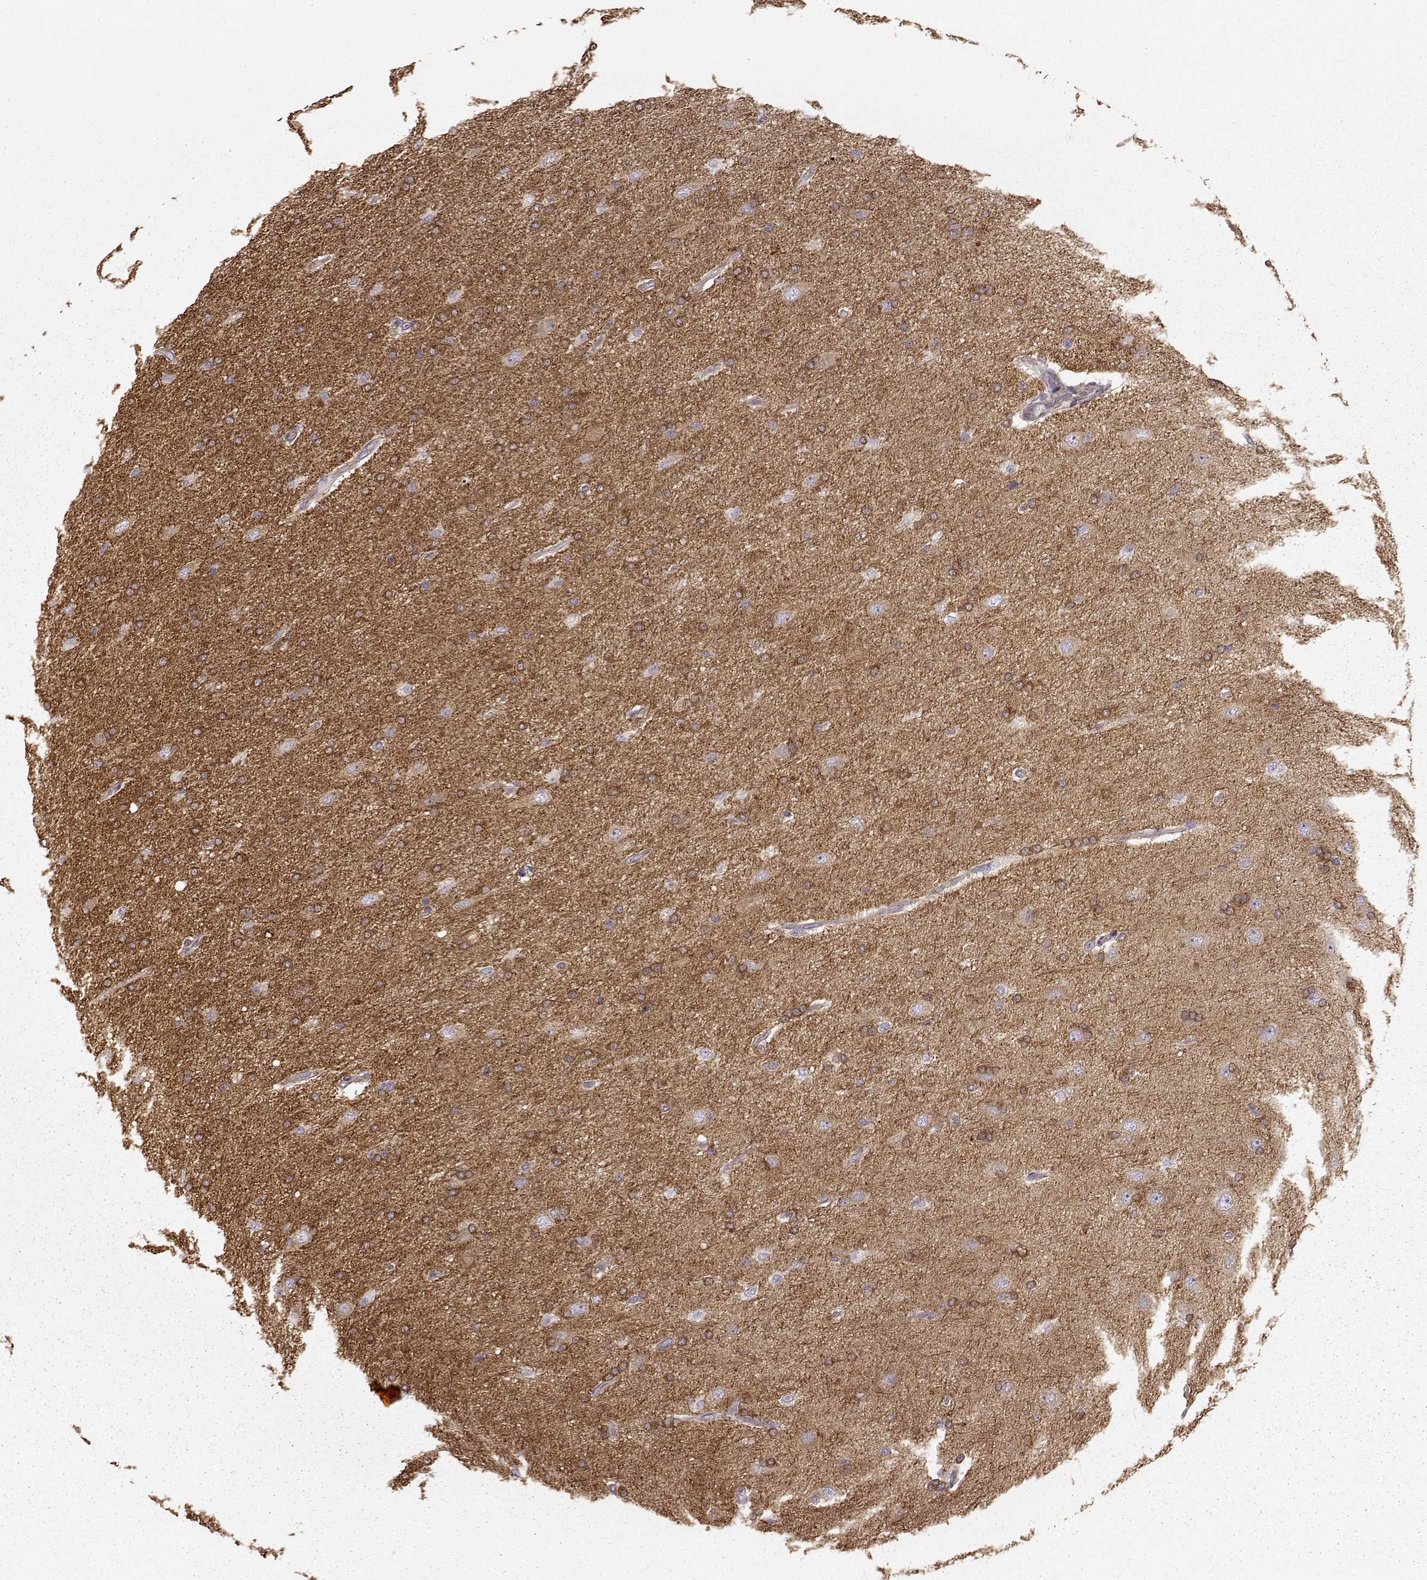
{"staining": {"intensity": "moderate", "quantity": ">75%", "location": "cytoplasmic/membranous"}, "tissue": "glioma", "cell_type": "Tumor cells", "image_type": "cancer", "snomed": [{"axis": "morphology", "description": "Glioma, malignant, High grade"}, {"axis": "topography", "description": "Cerebral cortex"}], "caption": "Malignant glioma (high-grade) tissue exhibits moderate cytoplasmic/membranous positivity in approximately >75% of tumor cells, visualized by immunohistochemistry.", "gene": "MTR", "patient": {"sex": "male", "age": 70}}